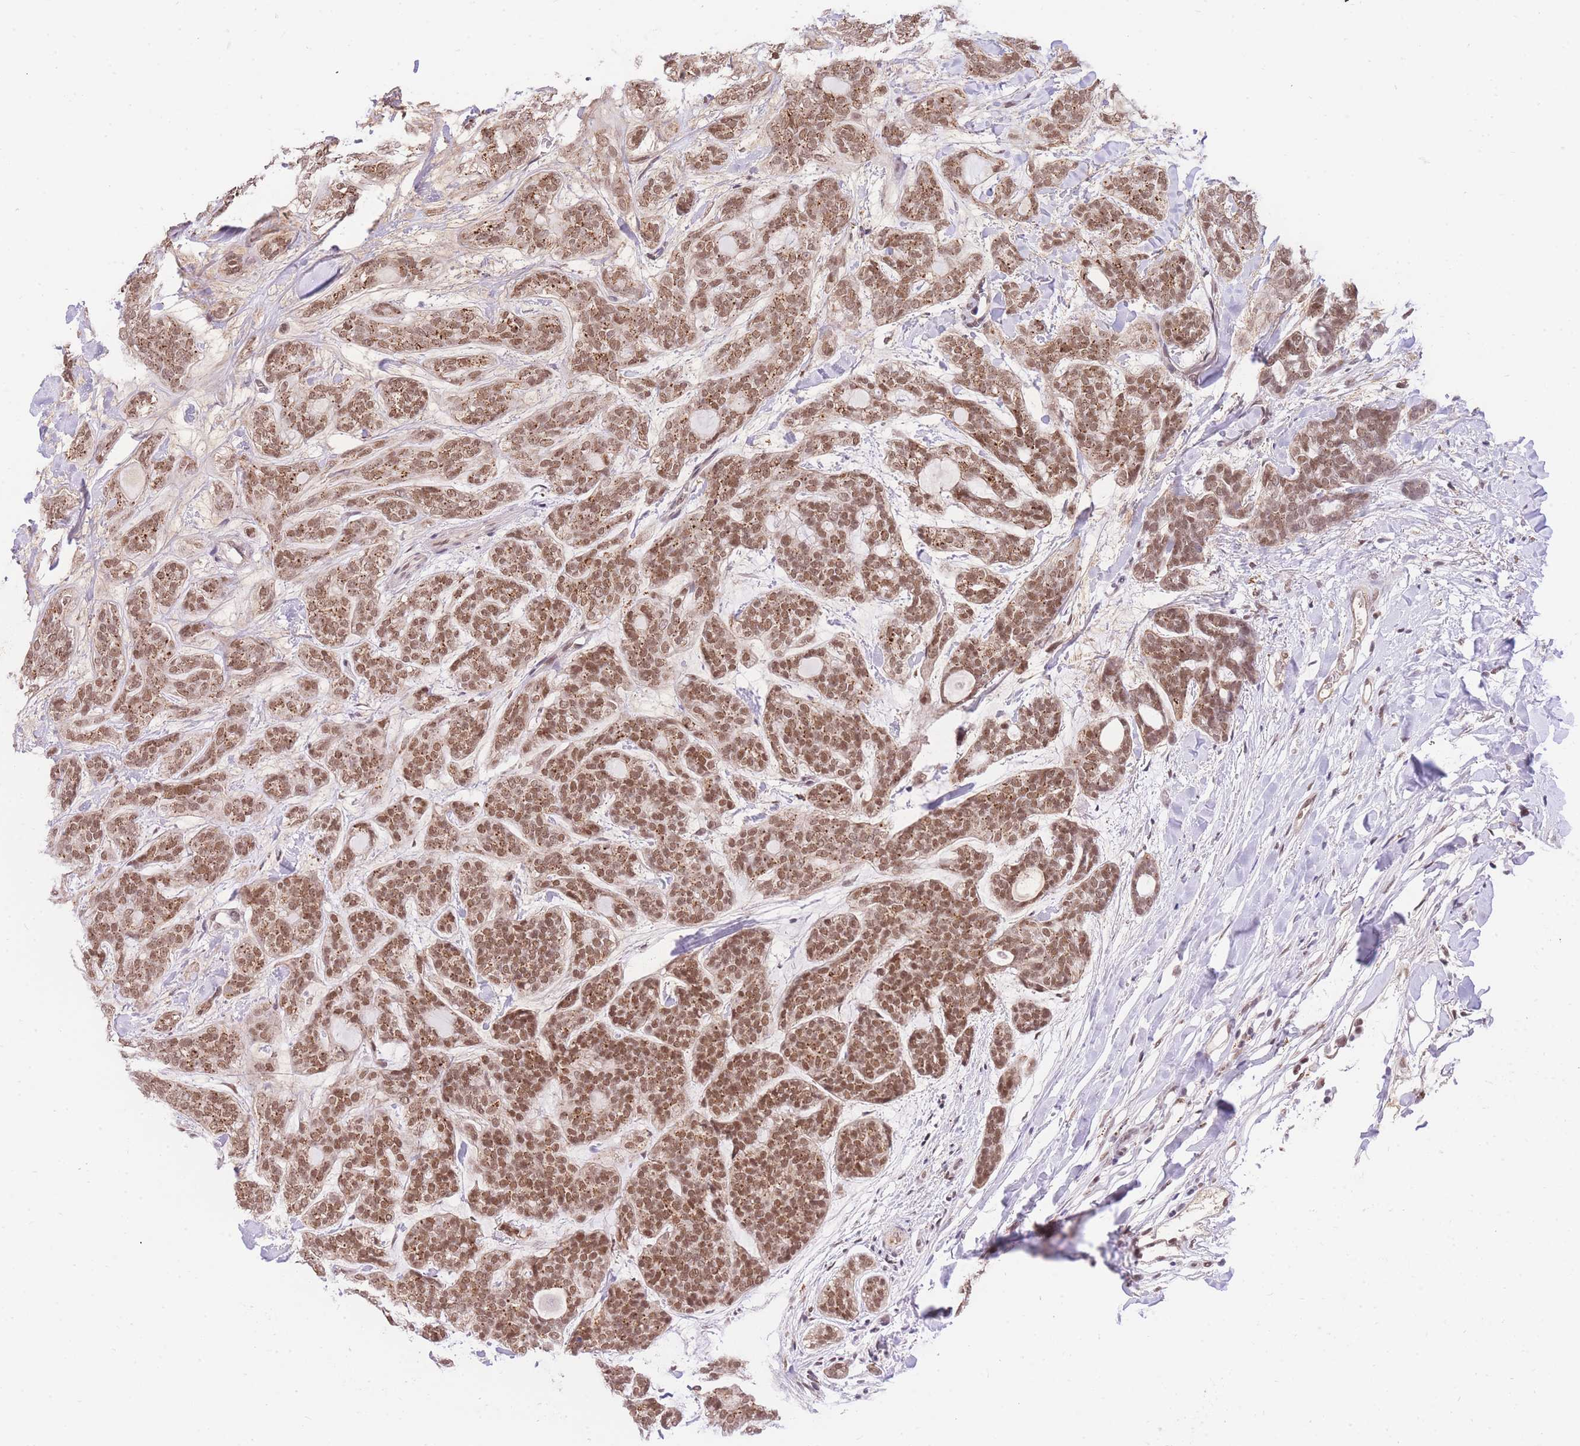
{"staining": {"intensity": "moderate", "quantity": ">75%", "location": "nuclear"}, "tissue": "head and neck cancer", "cell_type": "Tumor cells", "image_type": "cancer", "snomed": [{"axis": "morphology", "description": "Adenocarcinoma, NOS"}, {"axis": "topography", "description": "Head-Neck"}], "caption": "The photomicrograph demonstrates staining of adenocarcinoma (head and neck), revealing moderate nuclear protein expression (brown color) within tumor cells.", "gene": "UBXN7", "patient": {"sex": "male", "age": 66}}